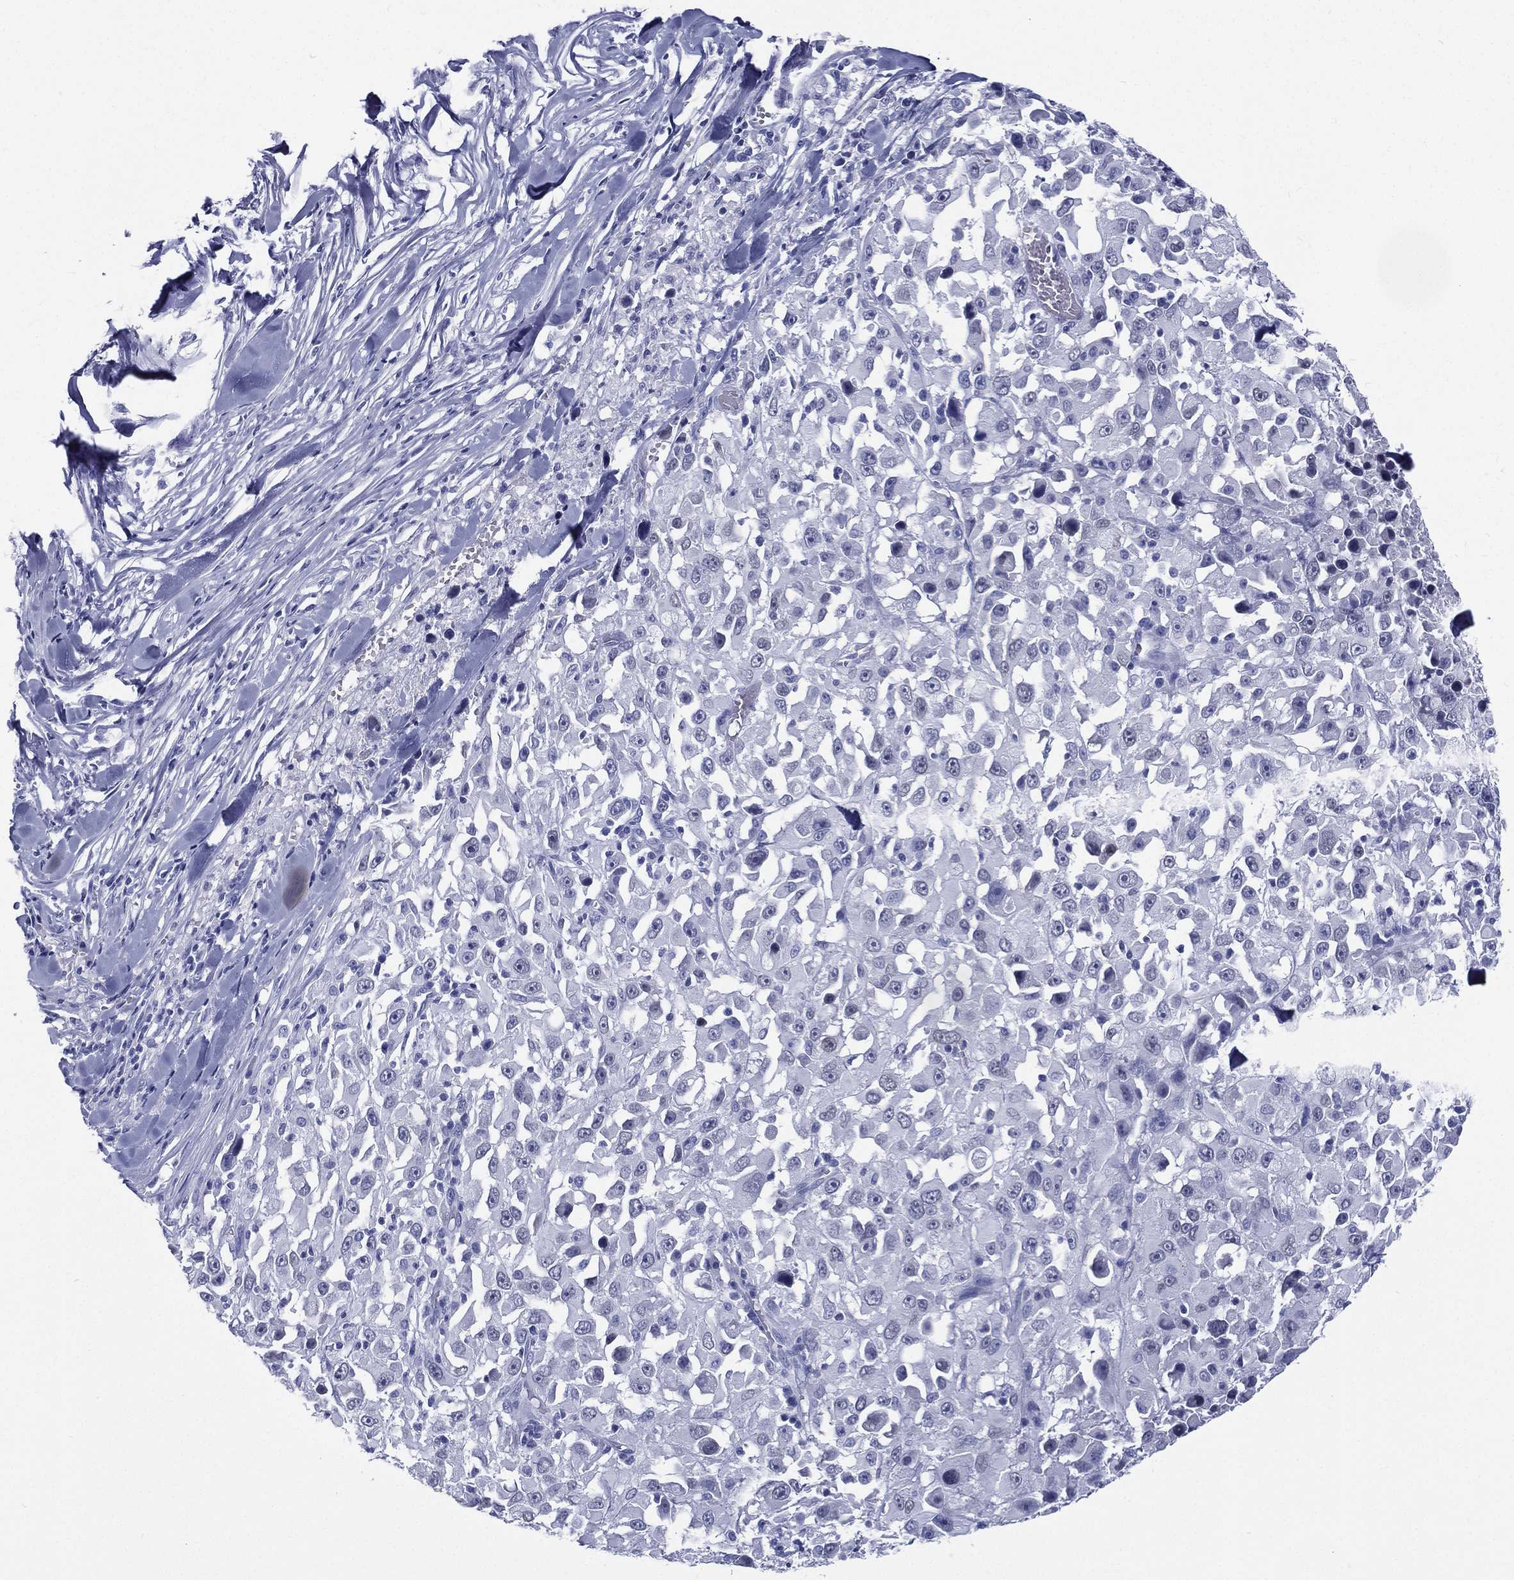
{"staining": {"intensity": "negative", "quantity": "none", "location": "none"}, "tissue": "melanoma", "cell_type": "Tumor cells", "image_type": "cancer", "snomed": [{"axis": "morphology", "description": "Malignant melanoma, Metastatic site"}, {"axis": "topography", "description": "Lymph node"}], "caption": "Melanoma was stained to show a protein in brown. There is no significant expression in tumor cells.", "gene": "RSPH4A", "patient": {"sex": "male", "age": 50}}